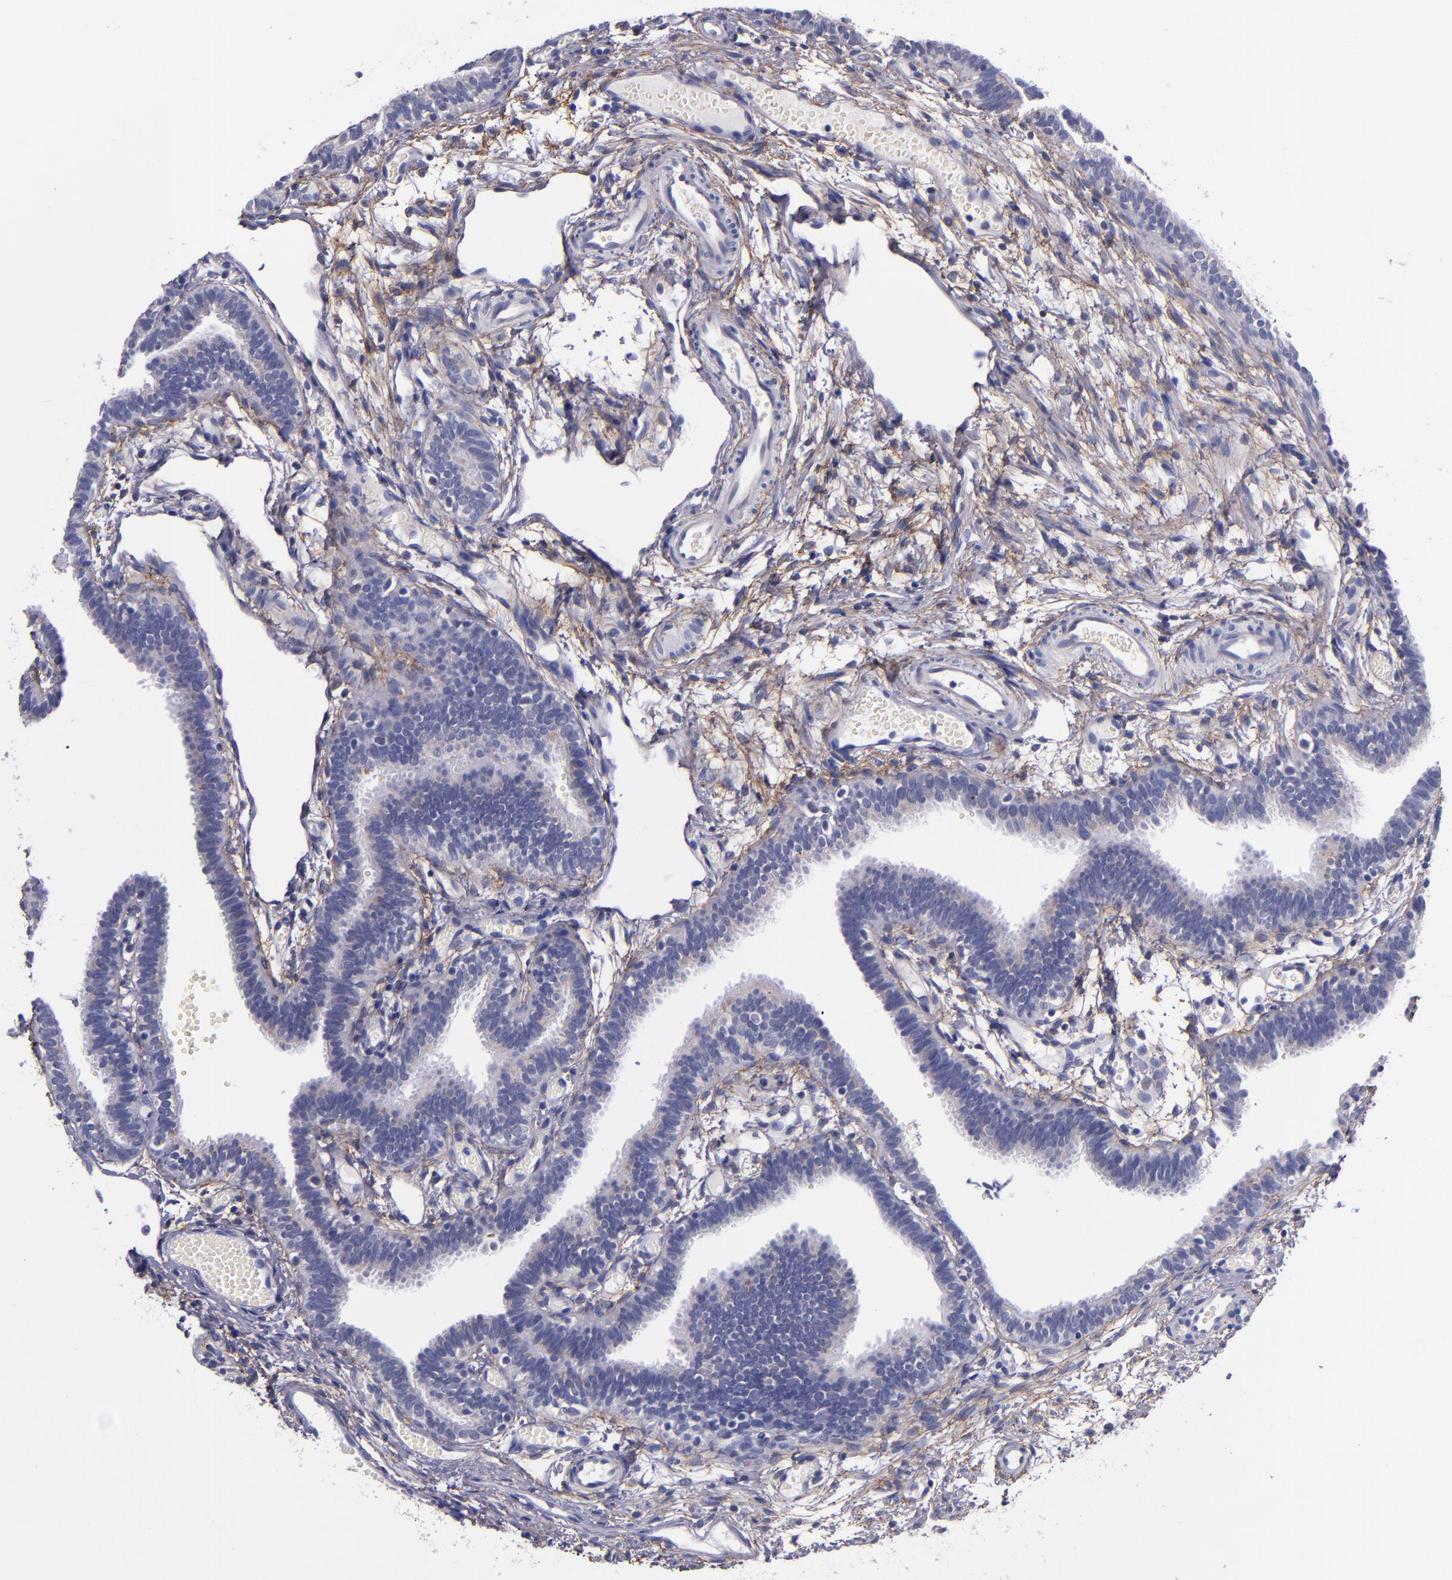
{"staining": {"intensity": "negative", "quantity": "none", "location": "none"}, "tissue": "fallopian tube", "cell_type": "Glandular cells", "image_type": "normal", "snomed": [{"axis": "morphology", "description": "Normal tissue, NOS"}, {"axis": "topography", "description": "Fallopian tube"}], "caption": "Immunohistochemistry micrograph of unremarkable human fallopian tube stained for a protein (brown), which displays no staining in glandular cells.", "gene": "IVL", "patient": {"sex": "female", "age": 29}}